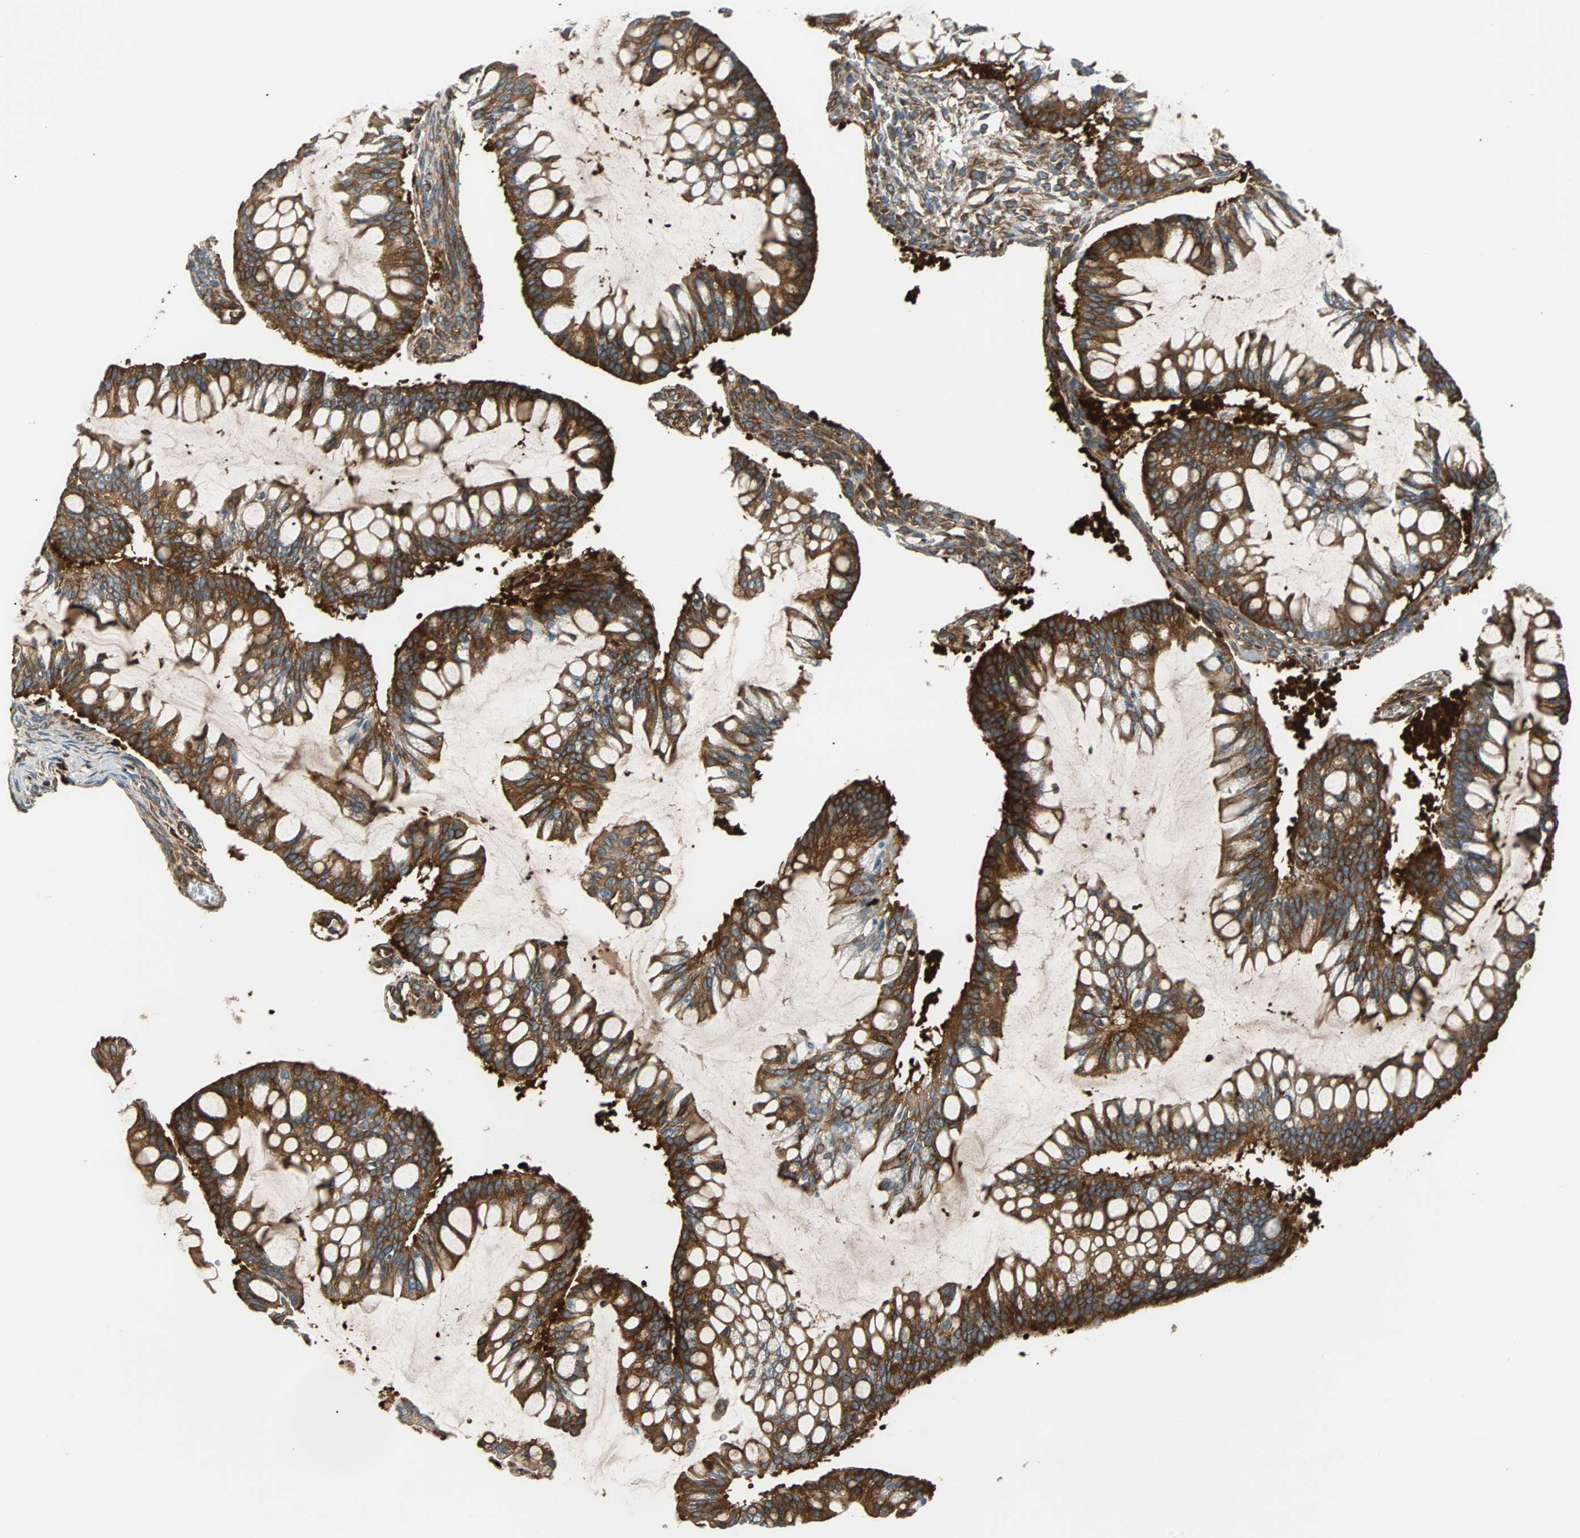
{"staining": {"intensity": "strong", "quantity": ">75%", "location": "cytoplasmic/membranous"}, "tissue": "ovarian cancer", "cell_type": "Tumor cells", "image_type": "cancer", "snomed": [{"axis": "morphology", "description": "Cystadenocarcinoma, mucinous, NOS"}, {"axis": "topography", "description": "Ovary"}], "caption": "Approximately >75% of tumor cells in ovarian mucinous cystadenocarcinoma reveal strong cytoplasmic/membranous protein staining as visualized by brown immunohistochemical staining.", "gene": "RELA", "patient": {"sex": "female", "age": 73}}